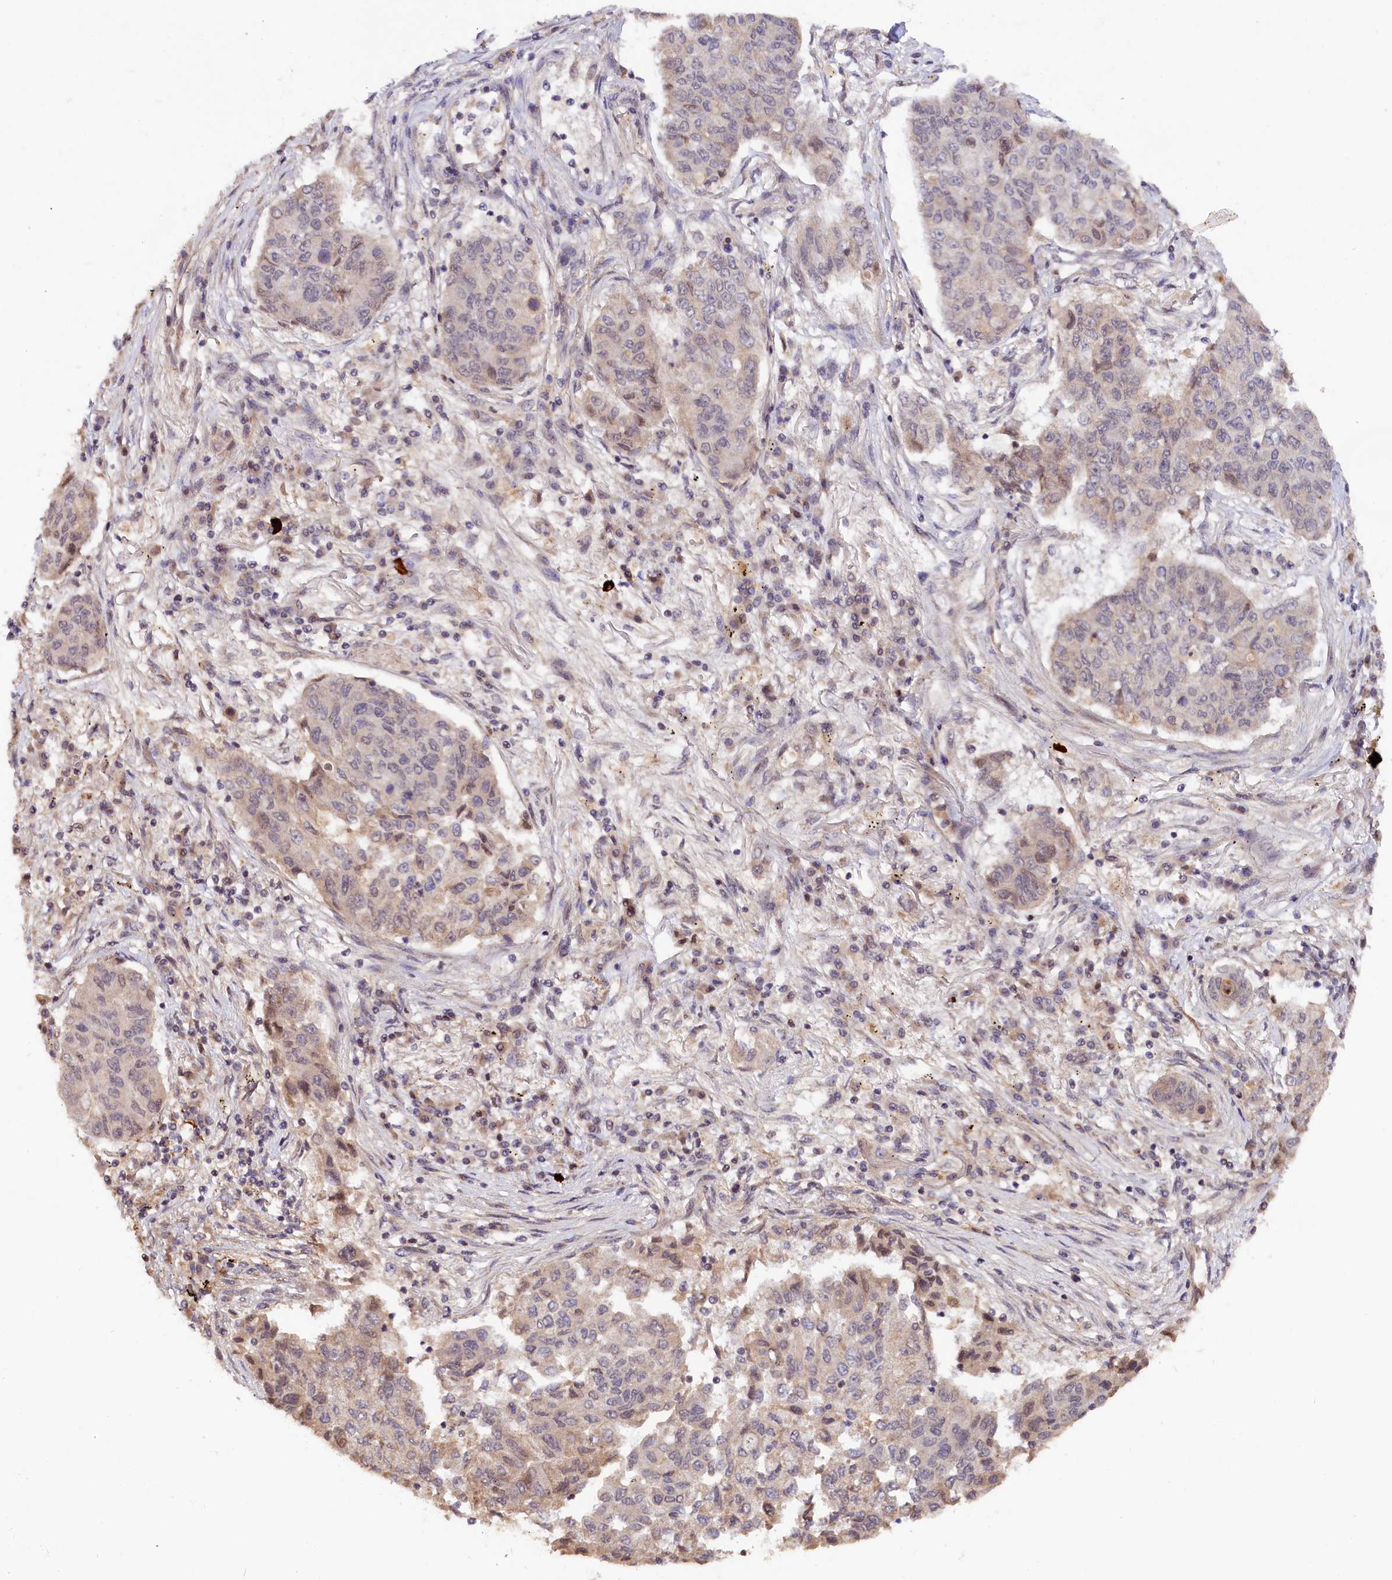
{"staining": {"intensity": "weak", "quantity": "<25%", "location": "nuclear"}, "tissue": "lung cancer", "cell_type": "Tumor cells", "image_type": "cancer", "snomed": [{"axis": "morphology", "description": "Squamous cell carcinoma, NOS"}, {"axis": "topography", "description": "Lung"}], "caption": "The micrograph reveals no significant positivity in tumor cells of lung squamous cell carcinoma.", "gene": "ZNF480", "patient": {"sex": "male", "age": 74}}